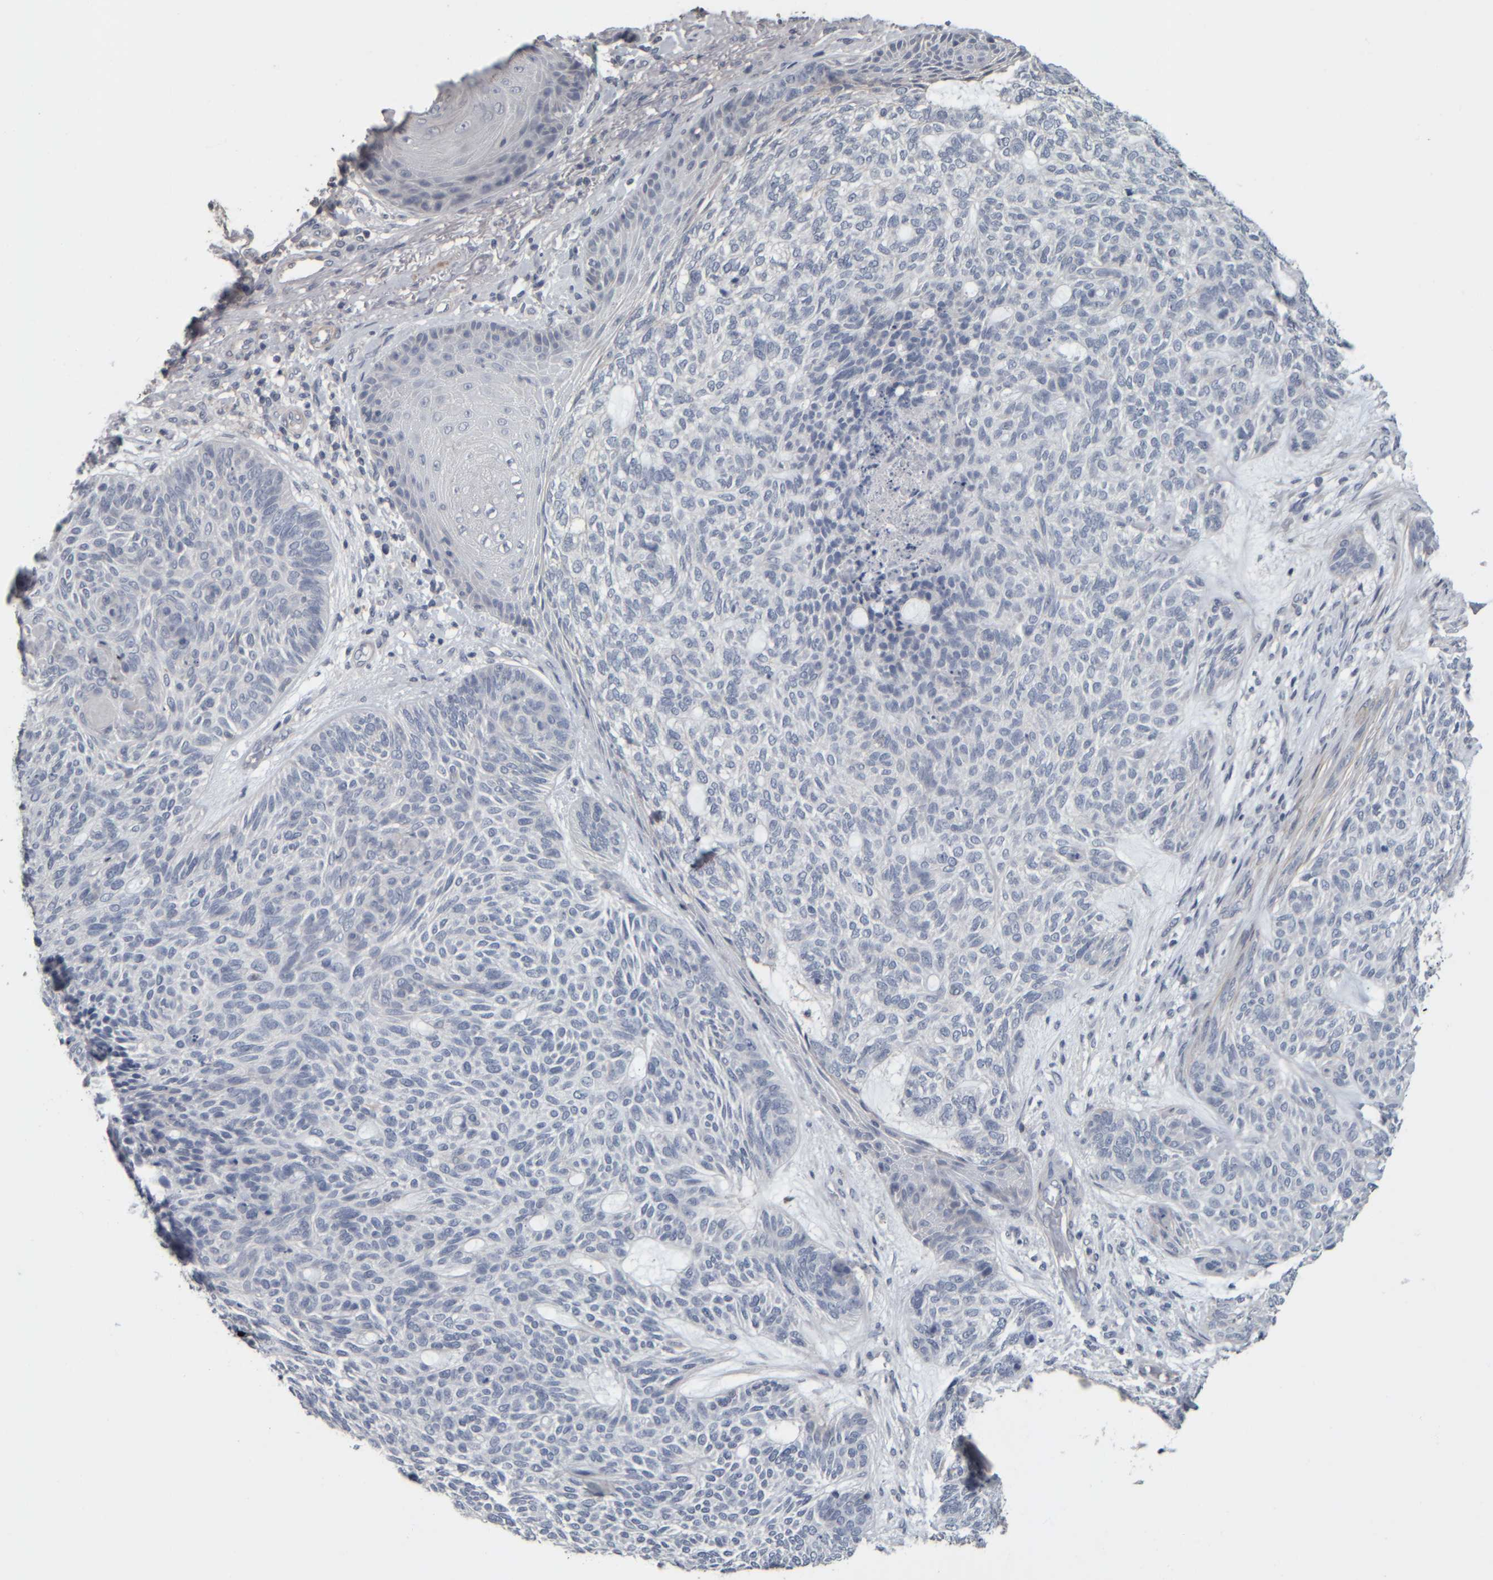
{"staining": {"intensity": "negative", "quantity": "none", "location": "none"}, "tissue": "skin cancer", "cell_type": "Tumor cells", "image_type": "cancer", "snomed": [{"axis": "morphology", "description": "Basal cell carcinoma"}, {"axis": "topography", "description": "Skin"}], "caption": "Human skin basal cell carcinoma stained for a protein using immunohistochemistry exhibits no expression in tumor cells.", "gene": "CAVIN4", "patient": {"sex": "male", "age": 55}}